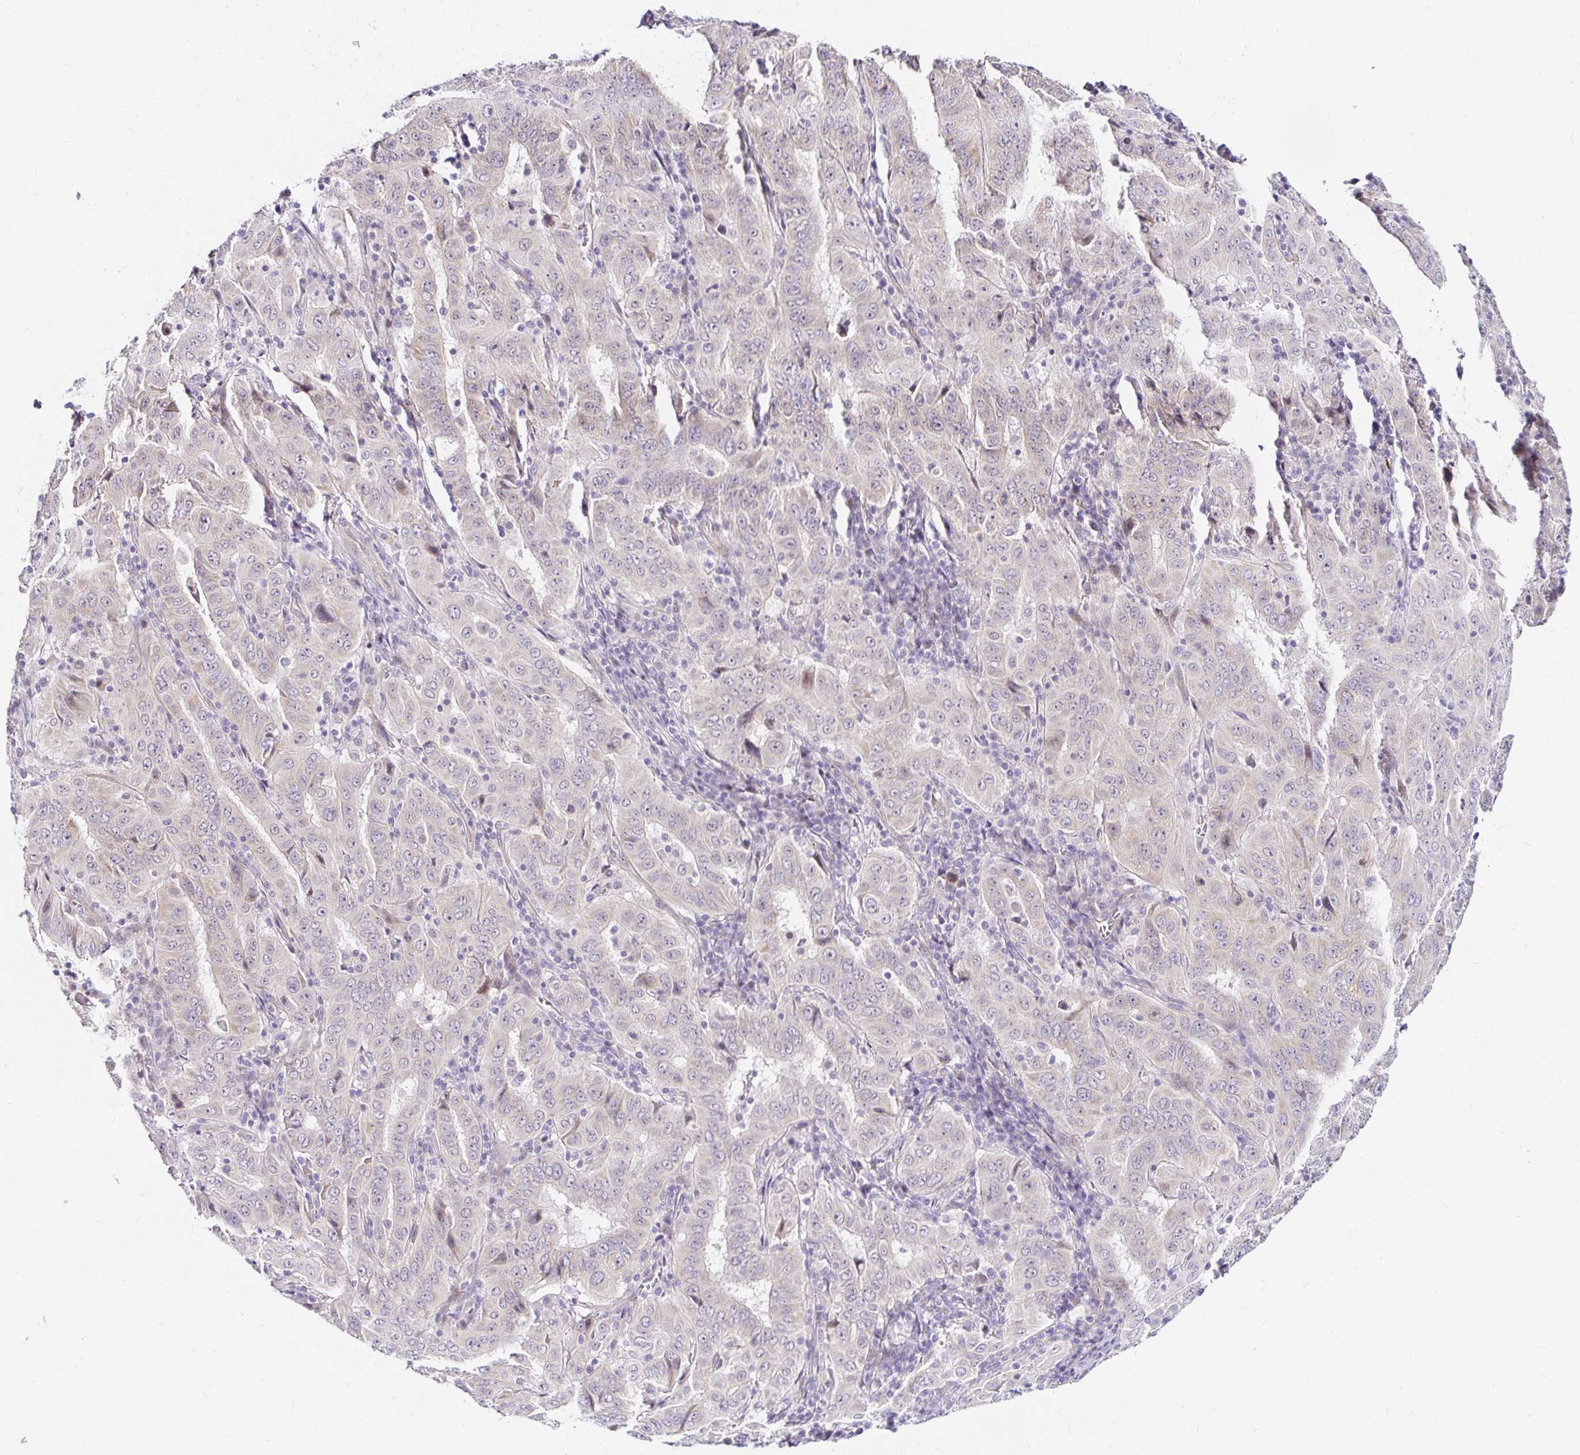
{"staining": {"intensity": "negative", "quantity": "none", "location": "none"}, "tissue": "pancreatic cancer", "cell_type": "Tumor cells", "image_type": "cancer", "snomed": [{"axis": "morphology", "description": "Adenocarcinoma, NOS"}, {"axis": "topography", "description": "Pancreas"}], "caption": "Human pancreatic cancer (adenocarcinoma) stained for a protein using immunohistochemistry (IHC) reveals no staining in tumor cells.", "gene": "GUCY1A1", "patient": {"sex": "male", "age": 63}}